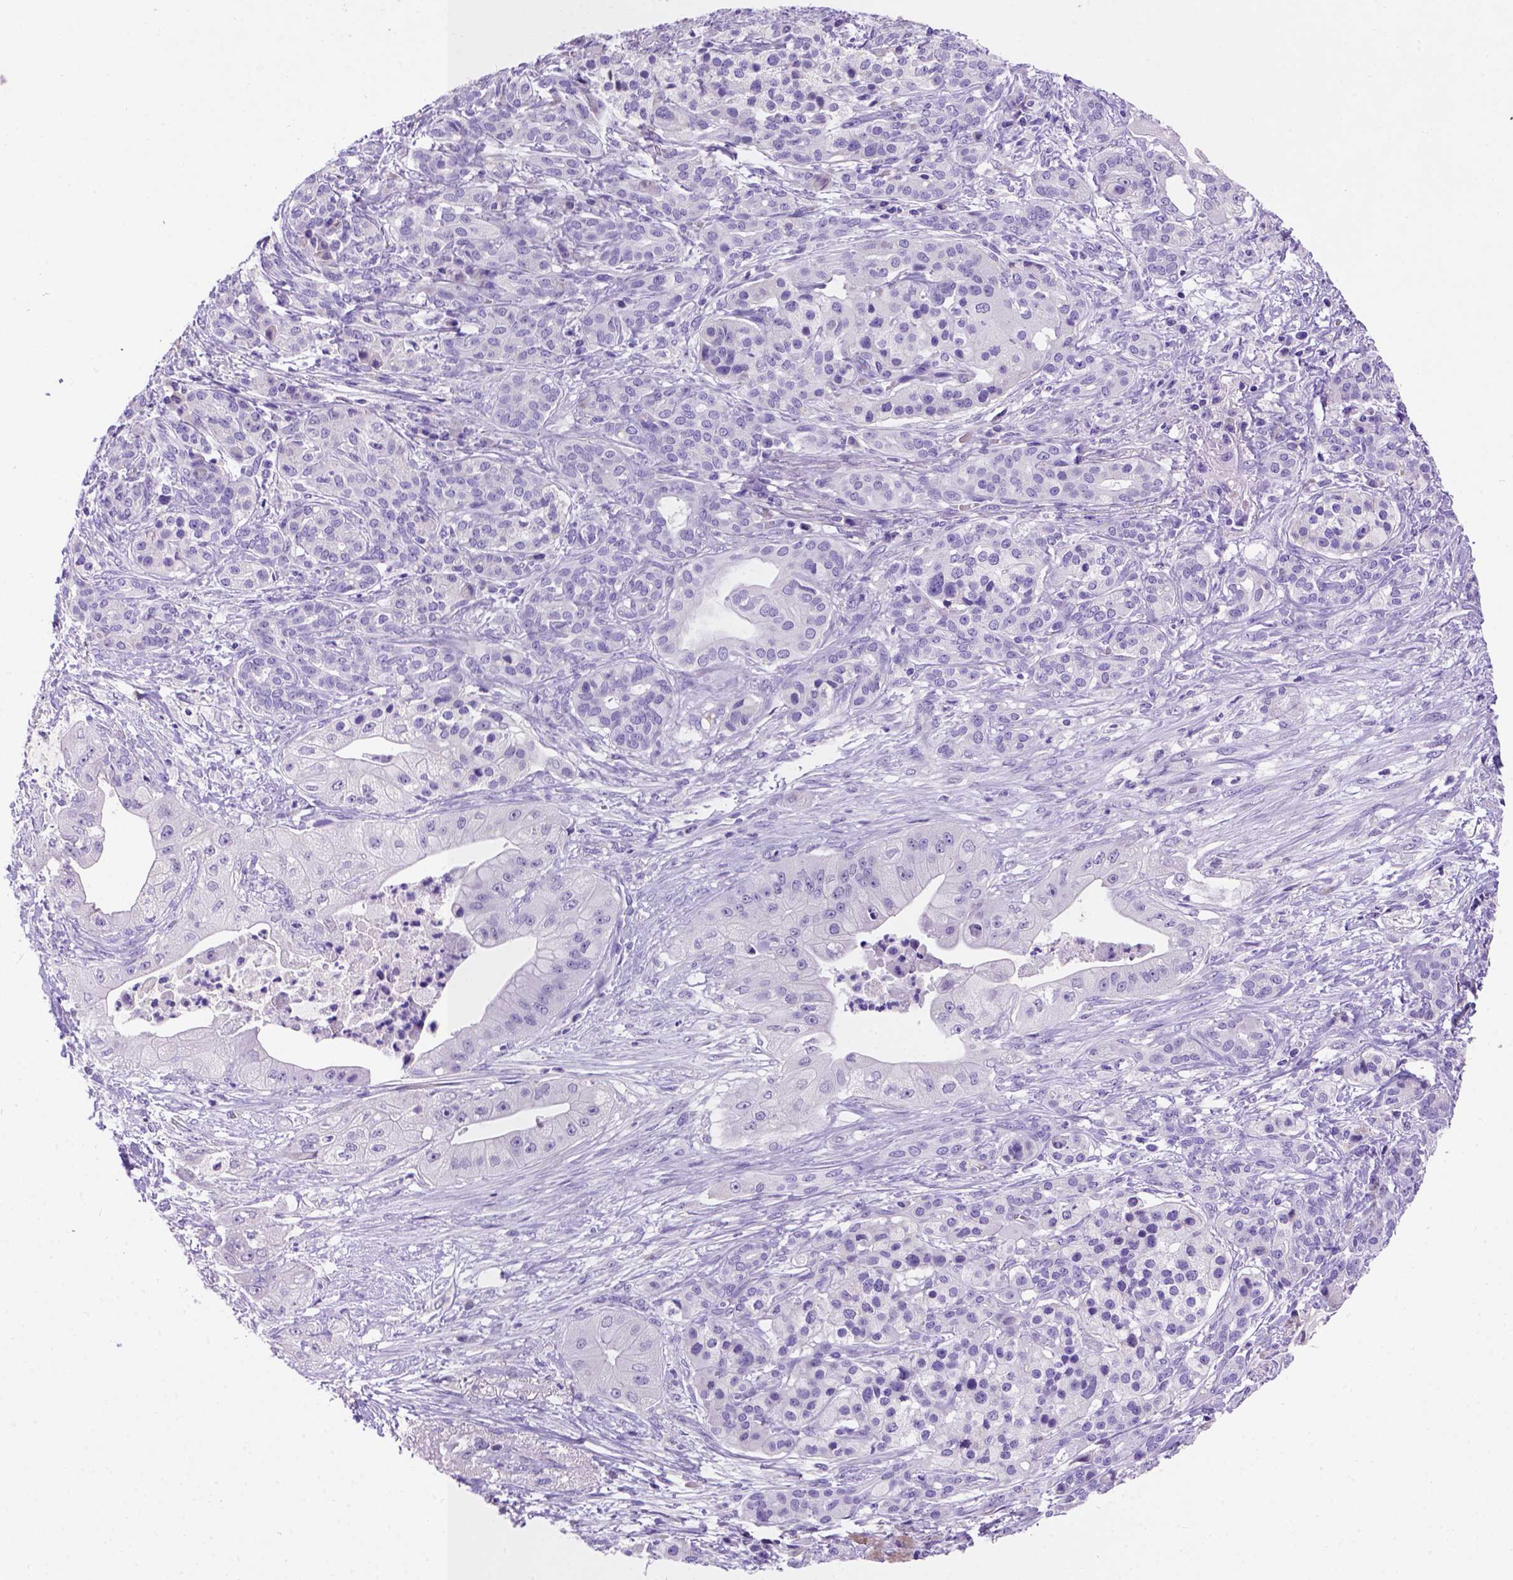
{"staining": {"intensity": "negative", "quantity": "none", "location": "none"}, "tissue": "pancreatic cancer", "cell_type": "Tumor cells", "image_type": "cancer", "snomed": [{"axis": "morphology", "description": "Normal tissue, NOS"}, {"axis": "morphology", "description": "Inflammation, NOS"}, {"axis": "morphology", "description": "Adenocarcinoma, NOS"}, {"axis": "topography", "description": "Pancreas"}], "caption": "Photomicrograph shows no protein positivity in tumor cells of pancreatic adenocarcinoma tissue.", "gene": "FAM81B", "patient": {"sex": "male", "age": 57}}